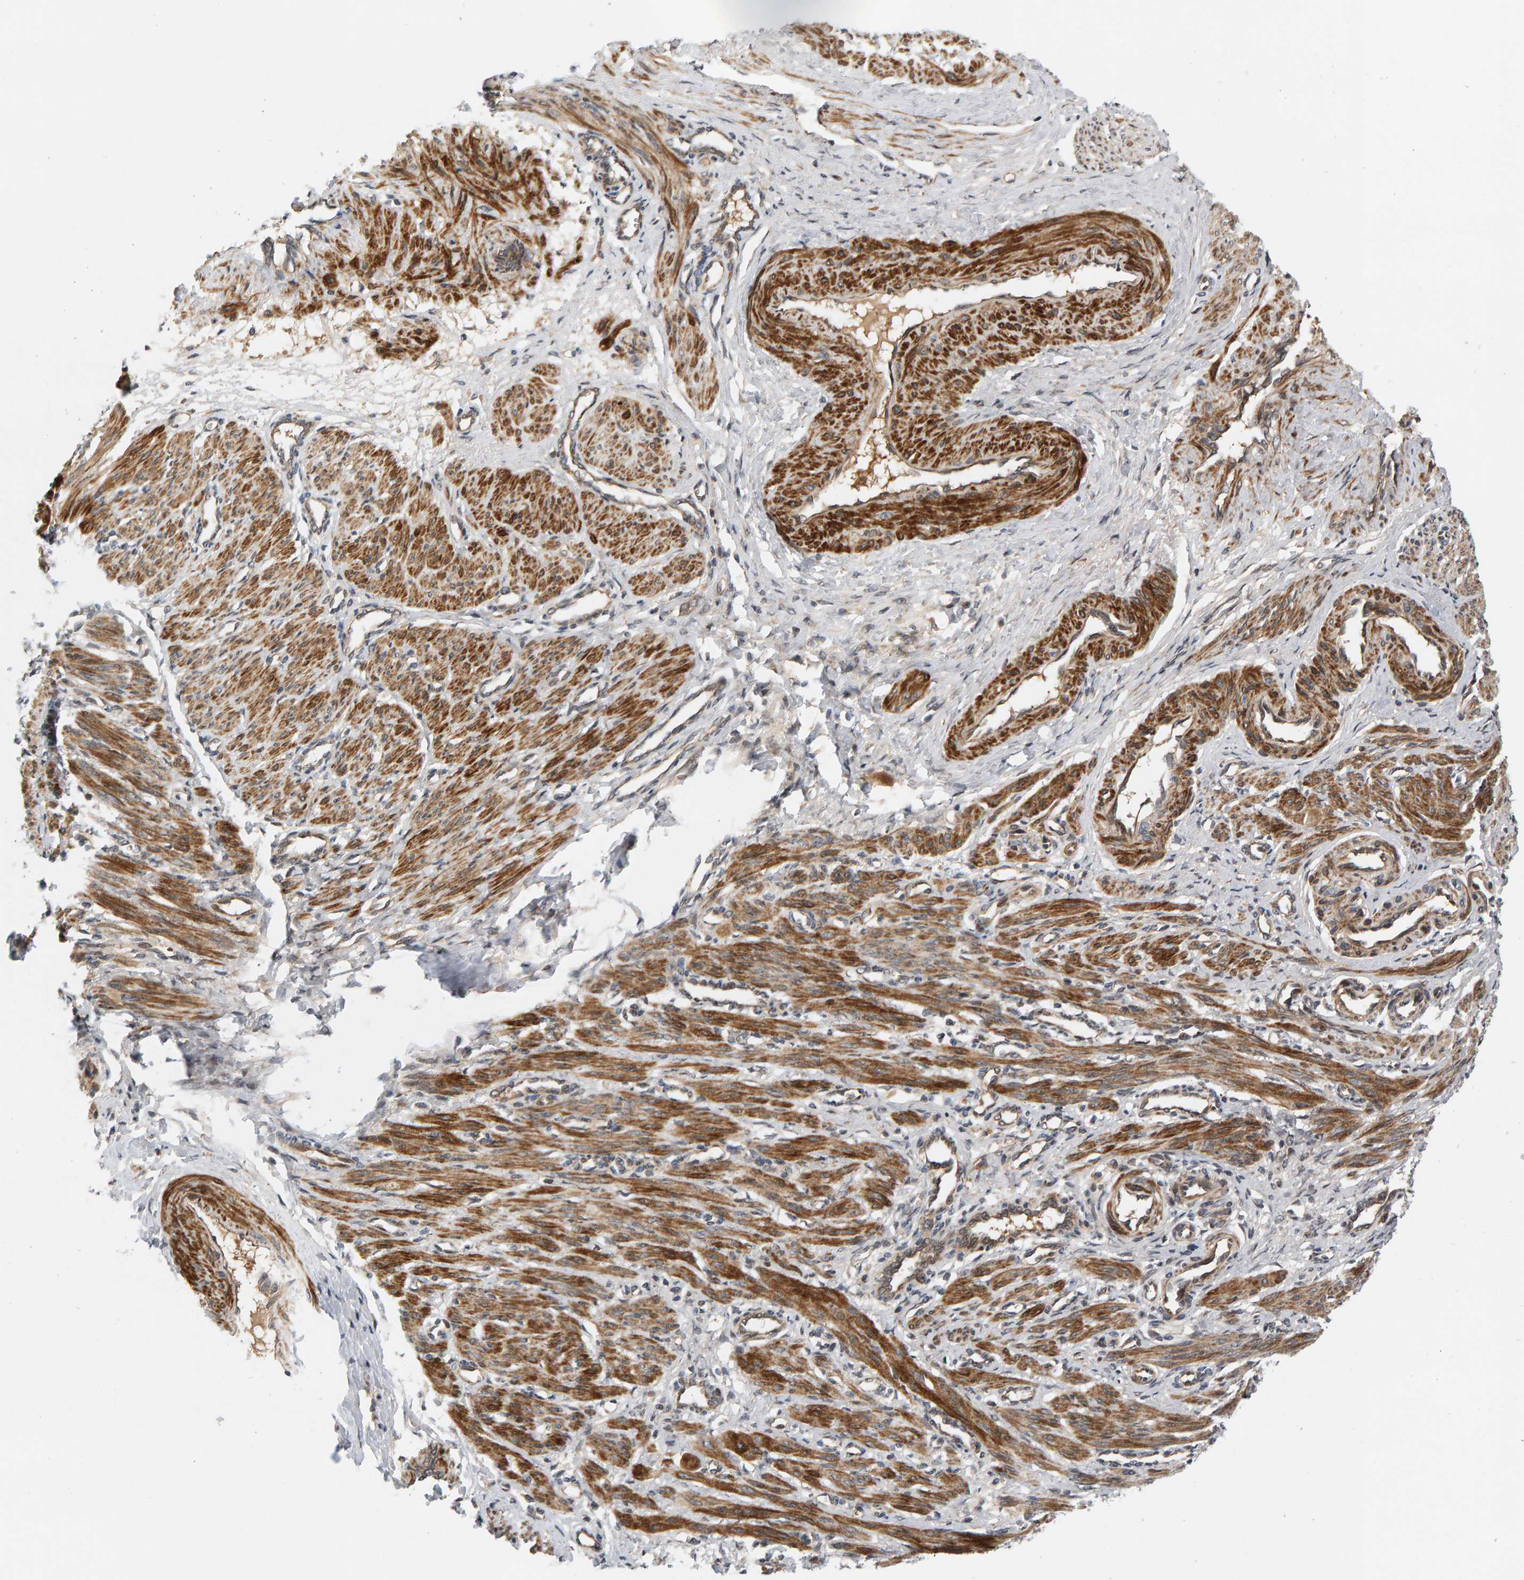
{"staining": {"intensity": "strong", "quantity": ">75%", "location": "cytoplasmic/membranous"}, "tissue": "smooth muscle", "cell_type": "Smooth muscle cells", "image_type": "normal", "snomed": [{"axis": "morphology", "description": "Normal tissue, NOS"}, {"axis": "topography", "description": "Endometrium"}], "caption": "A brown stain labels strong cytoplasmic/membranous positivity of a protein in smooth muscle cells of unremarkable human smooth muscle. (Stains: DAB in brown, nuclei in blue, Microscopy: brightfield microscopy at high magnification).", "gene": "BAHCC1", "patient": {"sex": "female", "age": 33}}